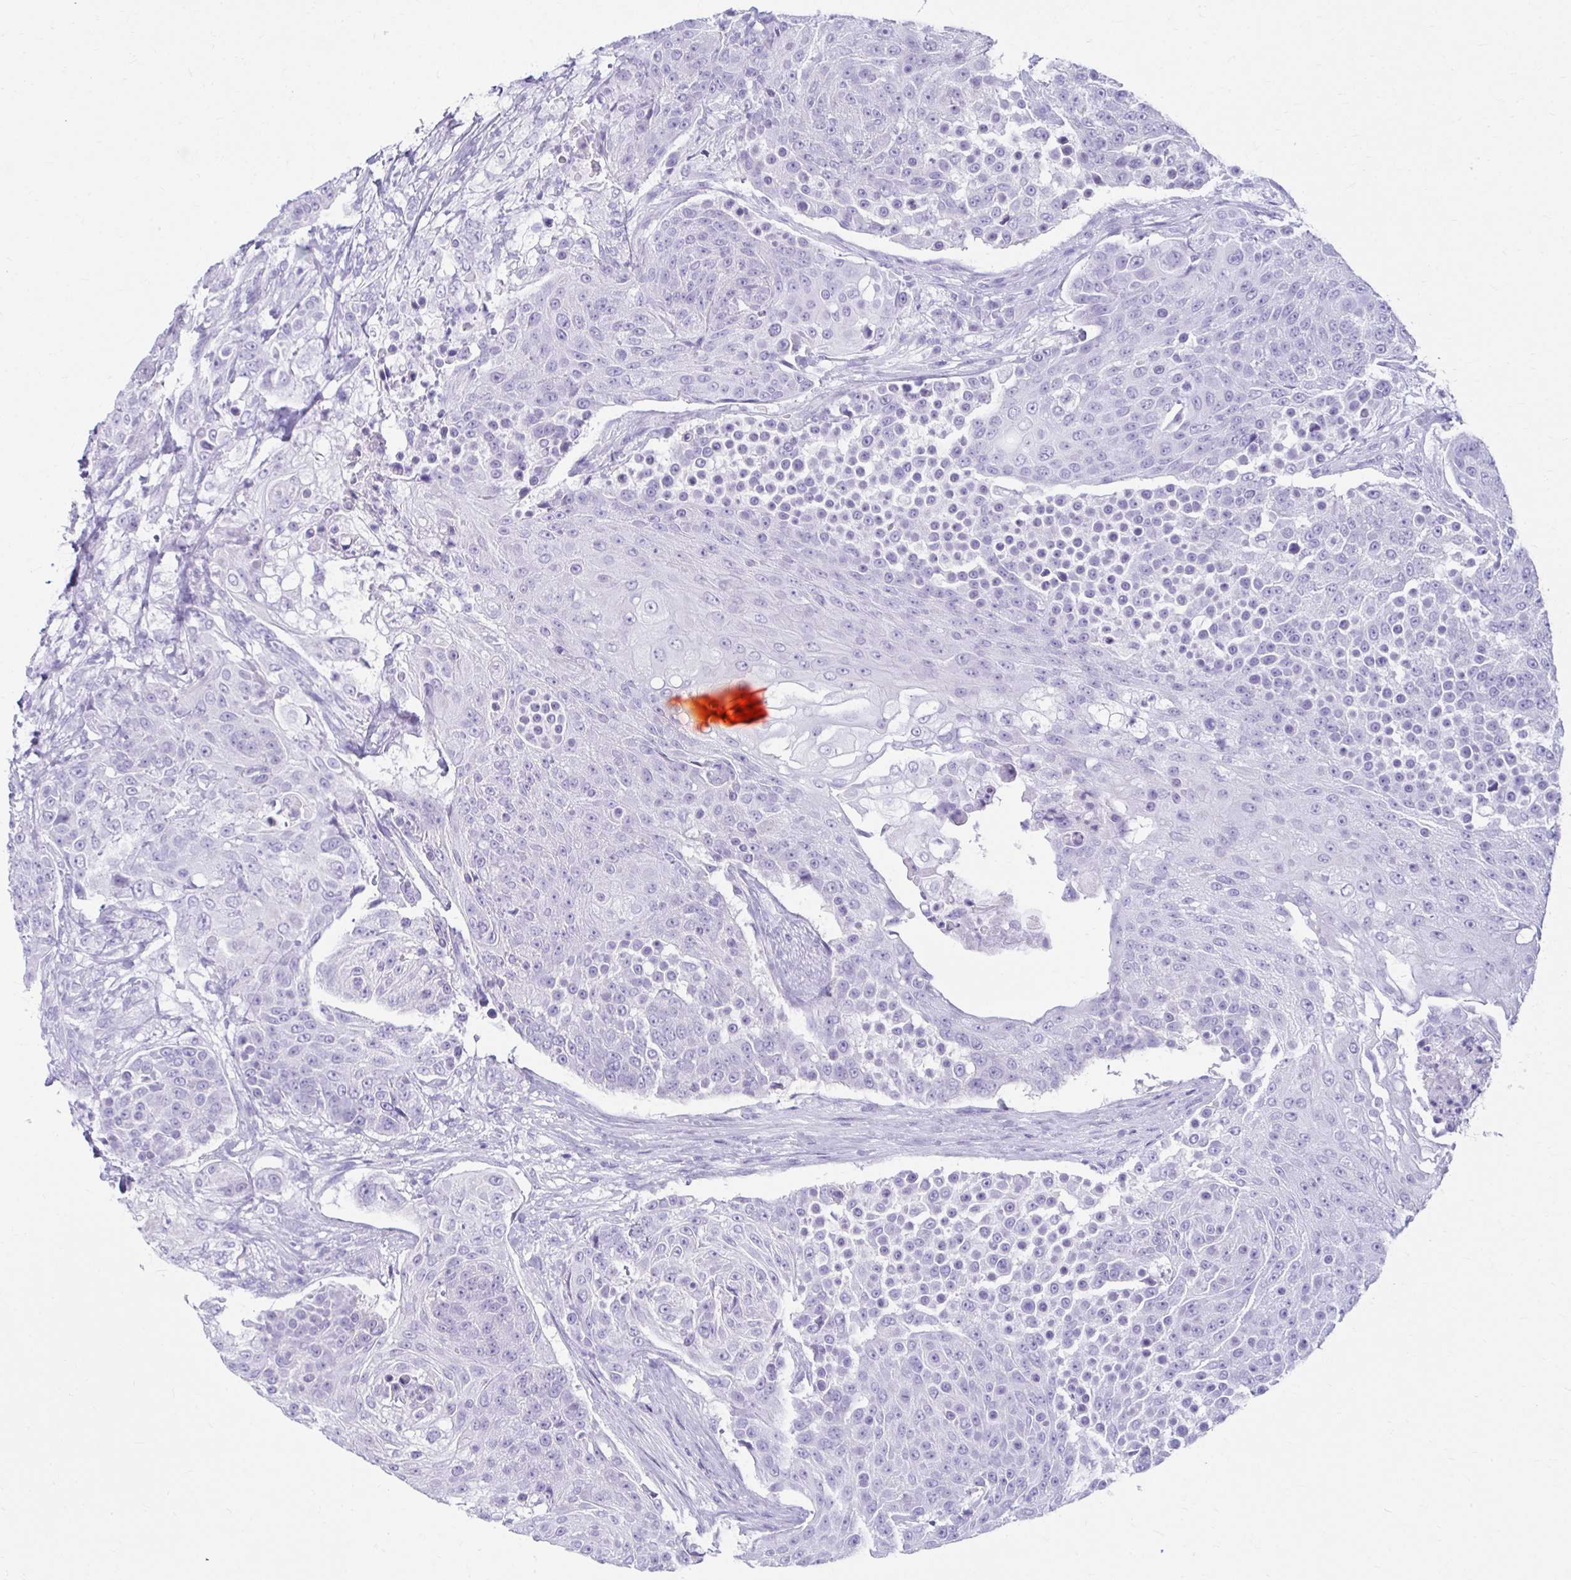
{"staining": {"intensity": "negative", "quantity": "none", "location": "none"}, "tissue": "urothelial cancer", "cell_type": "Tumor cells", "image_type": "cancer", "snomed": [{"axis": "morphology", "description": "Urothelial carcinoma, High grade"}, {"axis": "topography", "description": "Urinary bladder"}], "caption": "Tumor cells show no significant expression in high-grade urothelial carcinoma.", "gene": "ATP4B", "patient": {"sex": "female", "age": 63}}